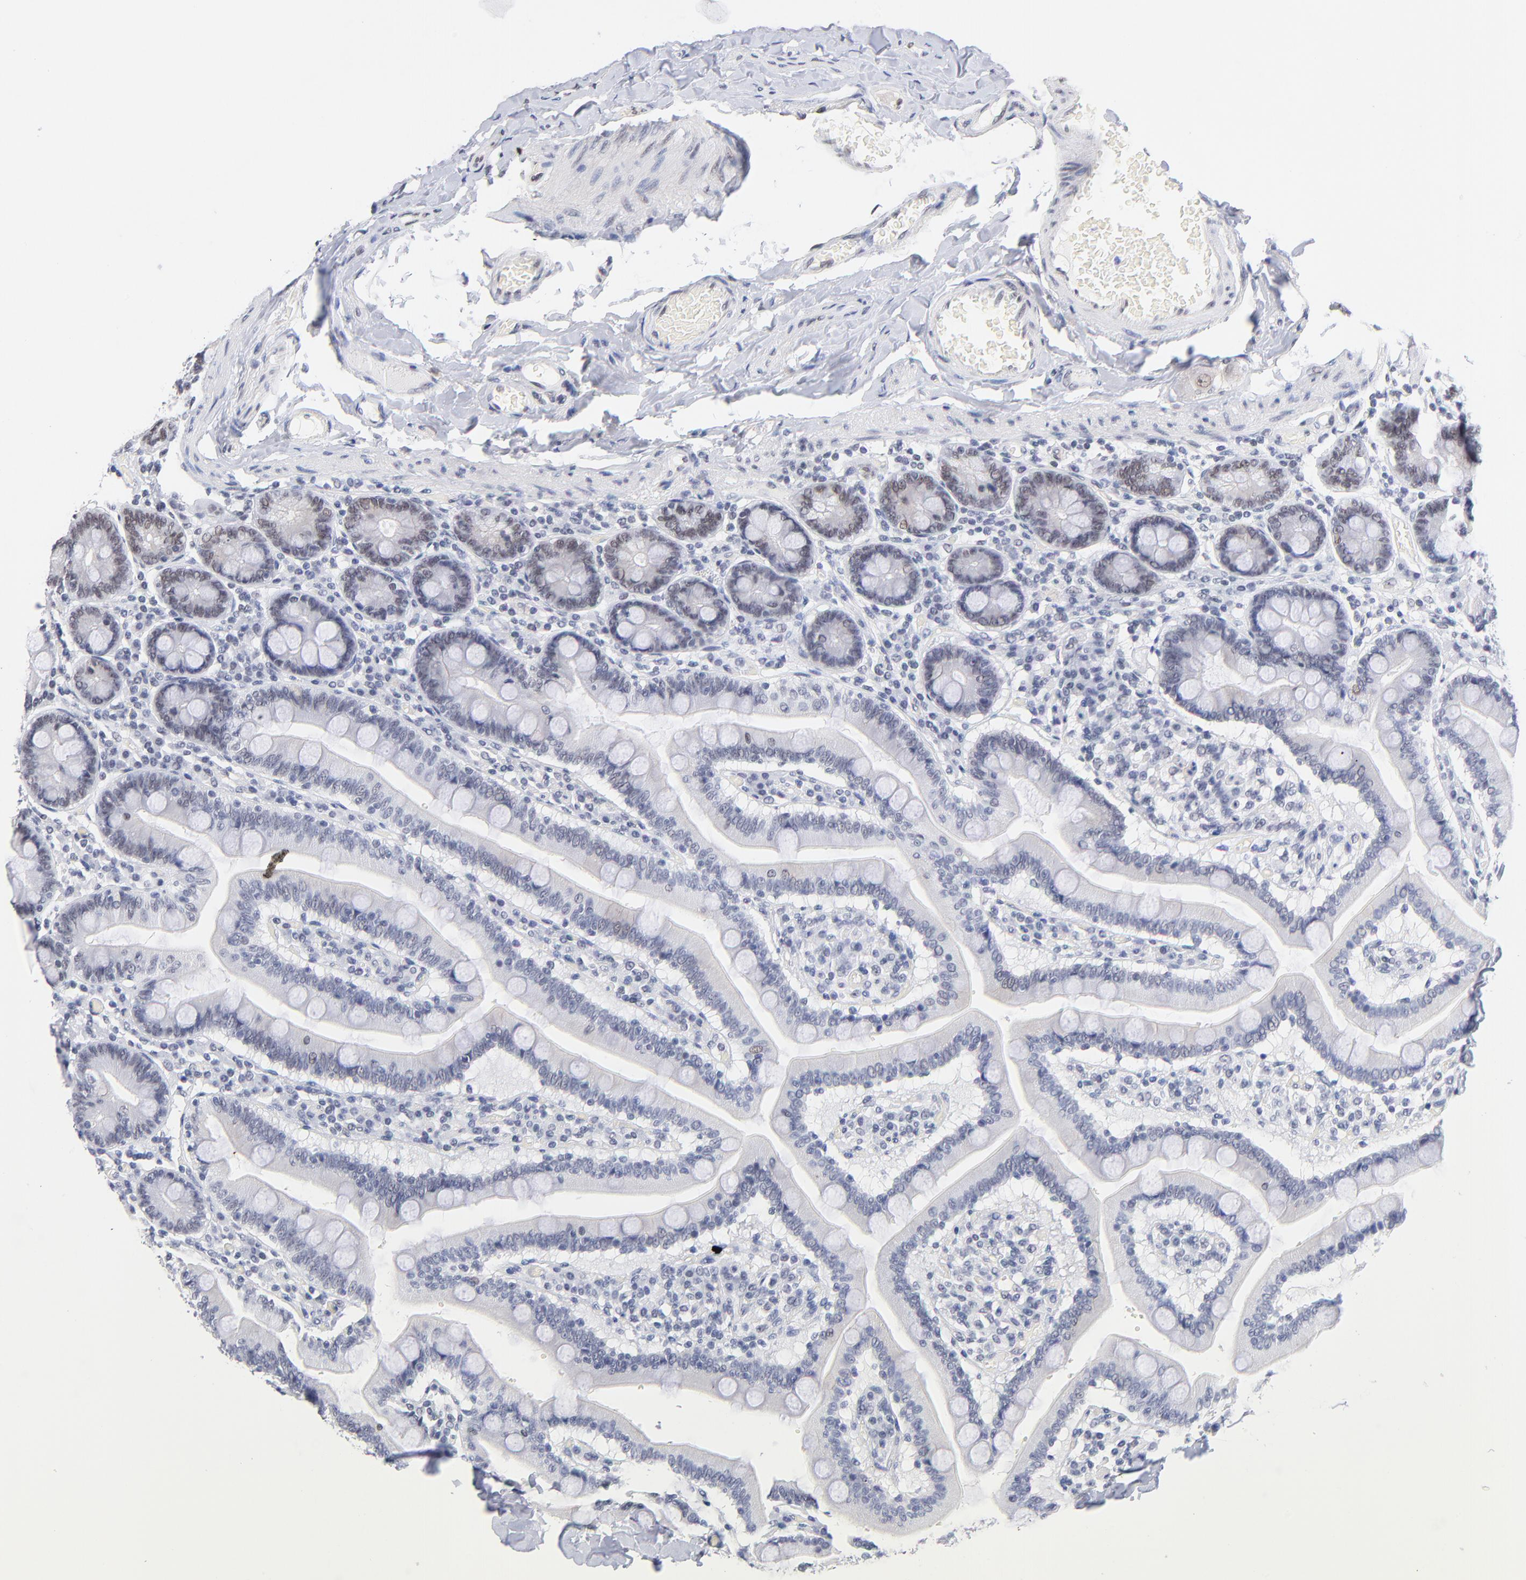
{"staining": {"intensity": "weak", "quantity": "<25%", "location": "nuclear"}, "tissue": "duodenum", "cell_type": "Glandular cells", "image_type": "normal", "snomed": [{"axis": "morphology", "description": "Normal tissue, NOS"}, {"axis": "topography", "description": "Duodenum"}], "caption": "Benign duodenum was stained to show a protein in brown. There is no significant expression in glandular cells. (Stains: DAB immunohistochemistry with hematoxylin counter stain, Microscopy: brightfield microscopy at high magnification).", "gene": "ZNF74", "patient": {"sex": "male", "age": 66}}